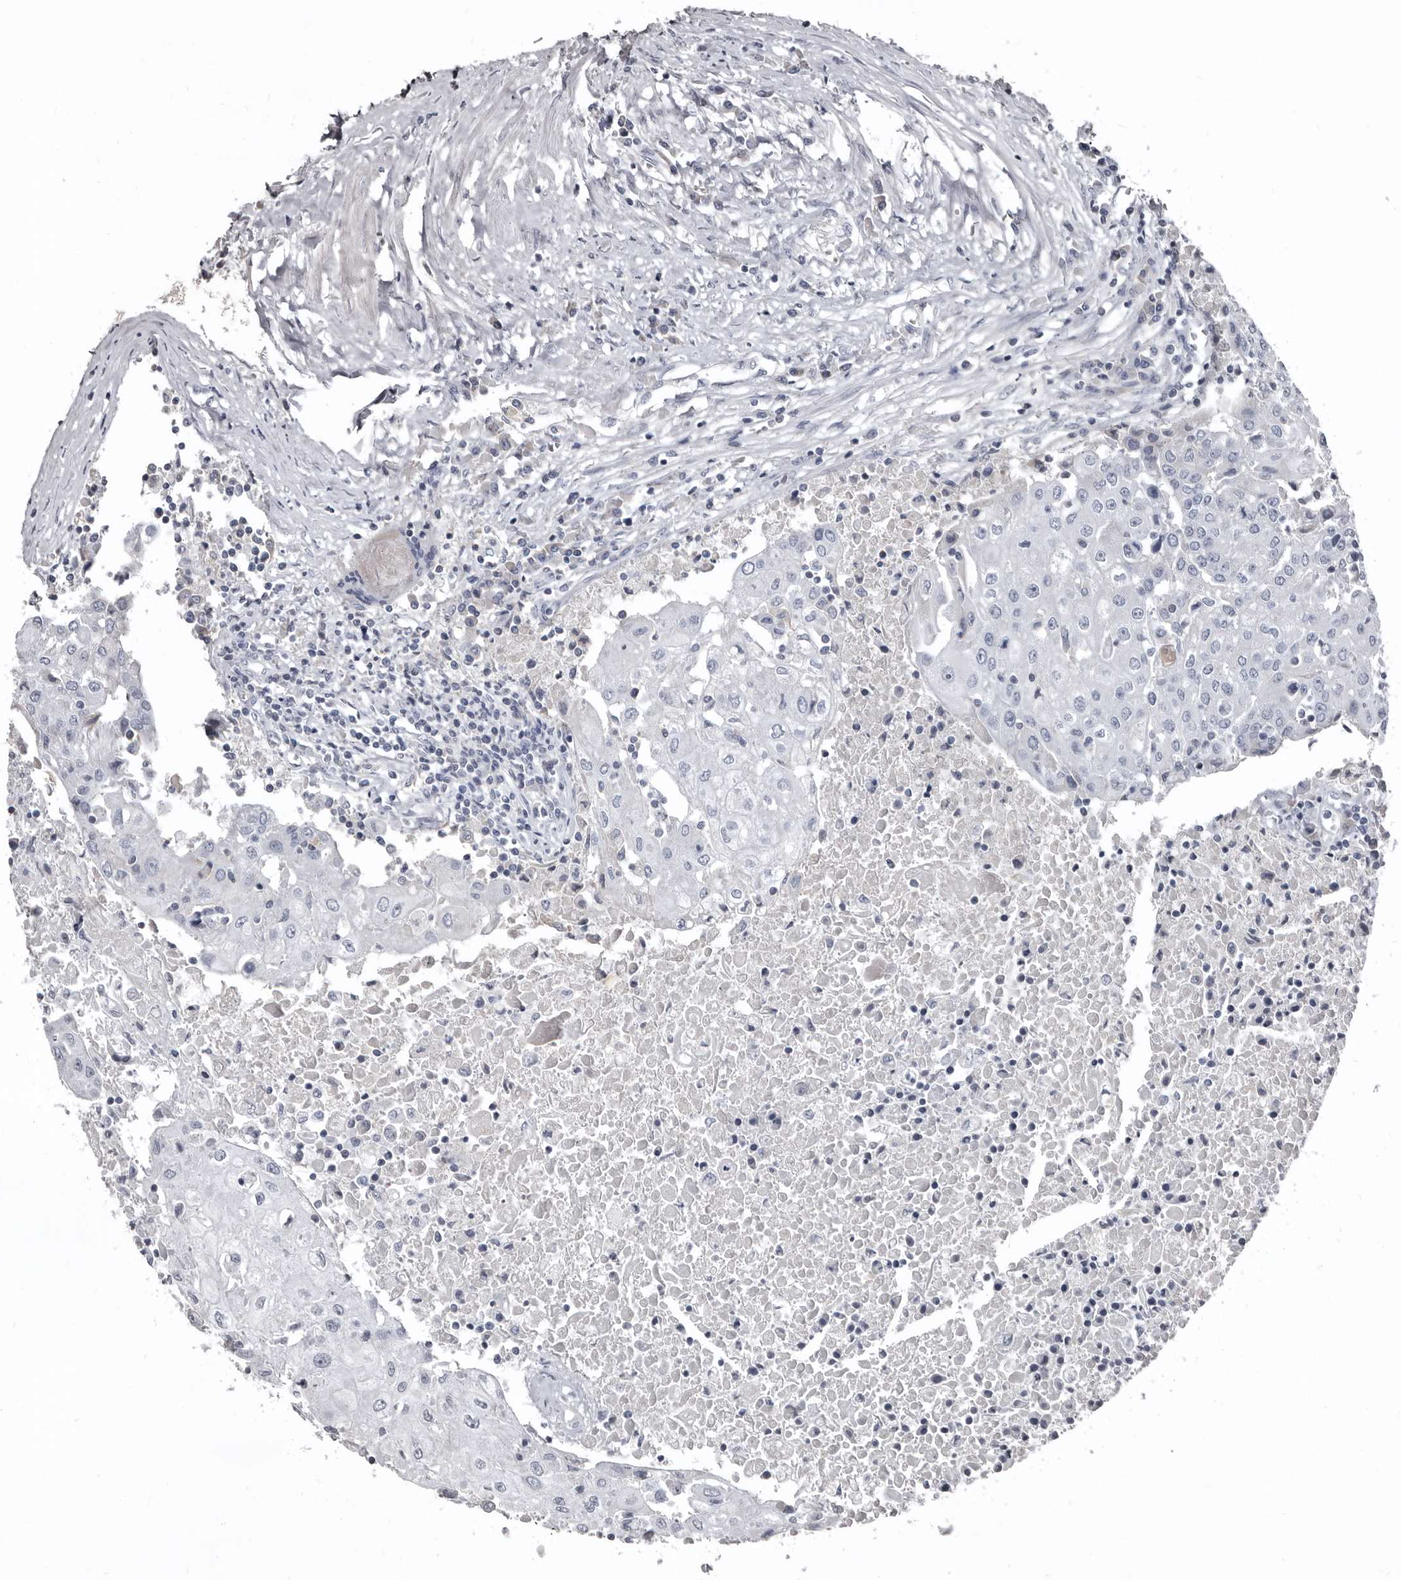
{"staining": {"intensity": "negative", "quantity": "none", "location": "none"}, "tissue": "urothelial cancer", "cell_type": "Tumor cells", "image_type": "cancer", "snomed": [{"axis": "morphology", "description": "Urothelial carcinoma, High grade"}, {"axis": "topography", "description": "Urinary bladder"}], "caption": "Protein analysis of urothelial carcinoma (high-grade) displays no significant positivity in tumor cells.", "gene": "GREB1", "patient": {"sex": "female", "age": 85}}